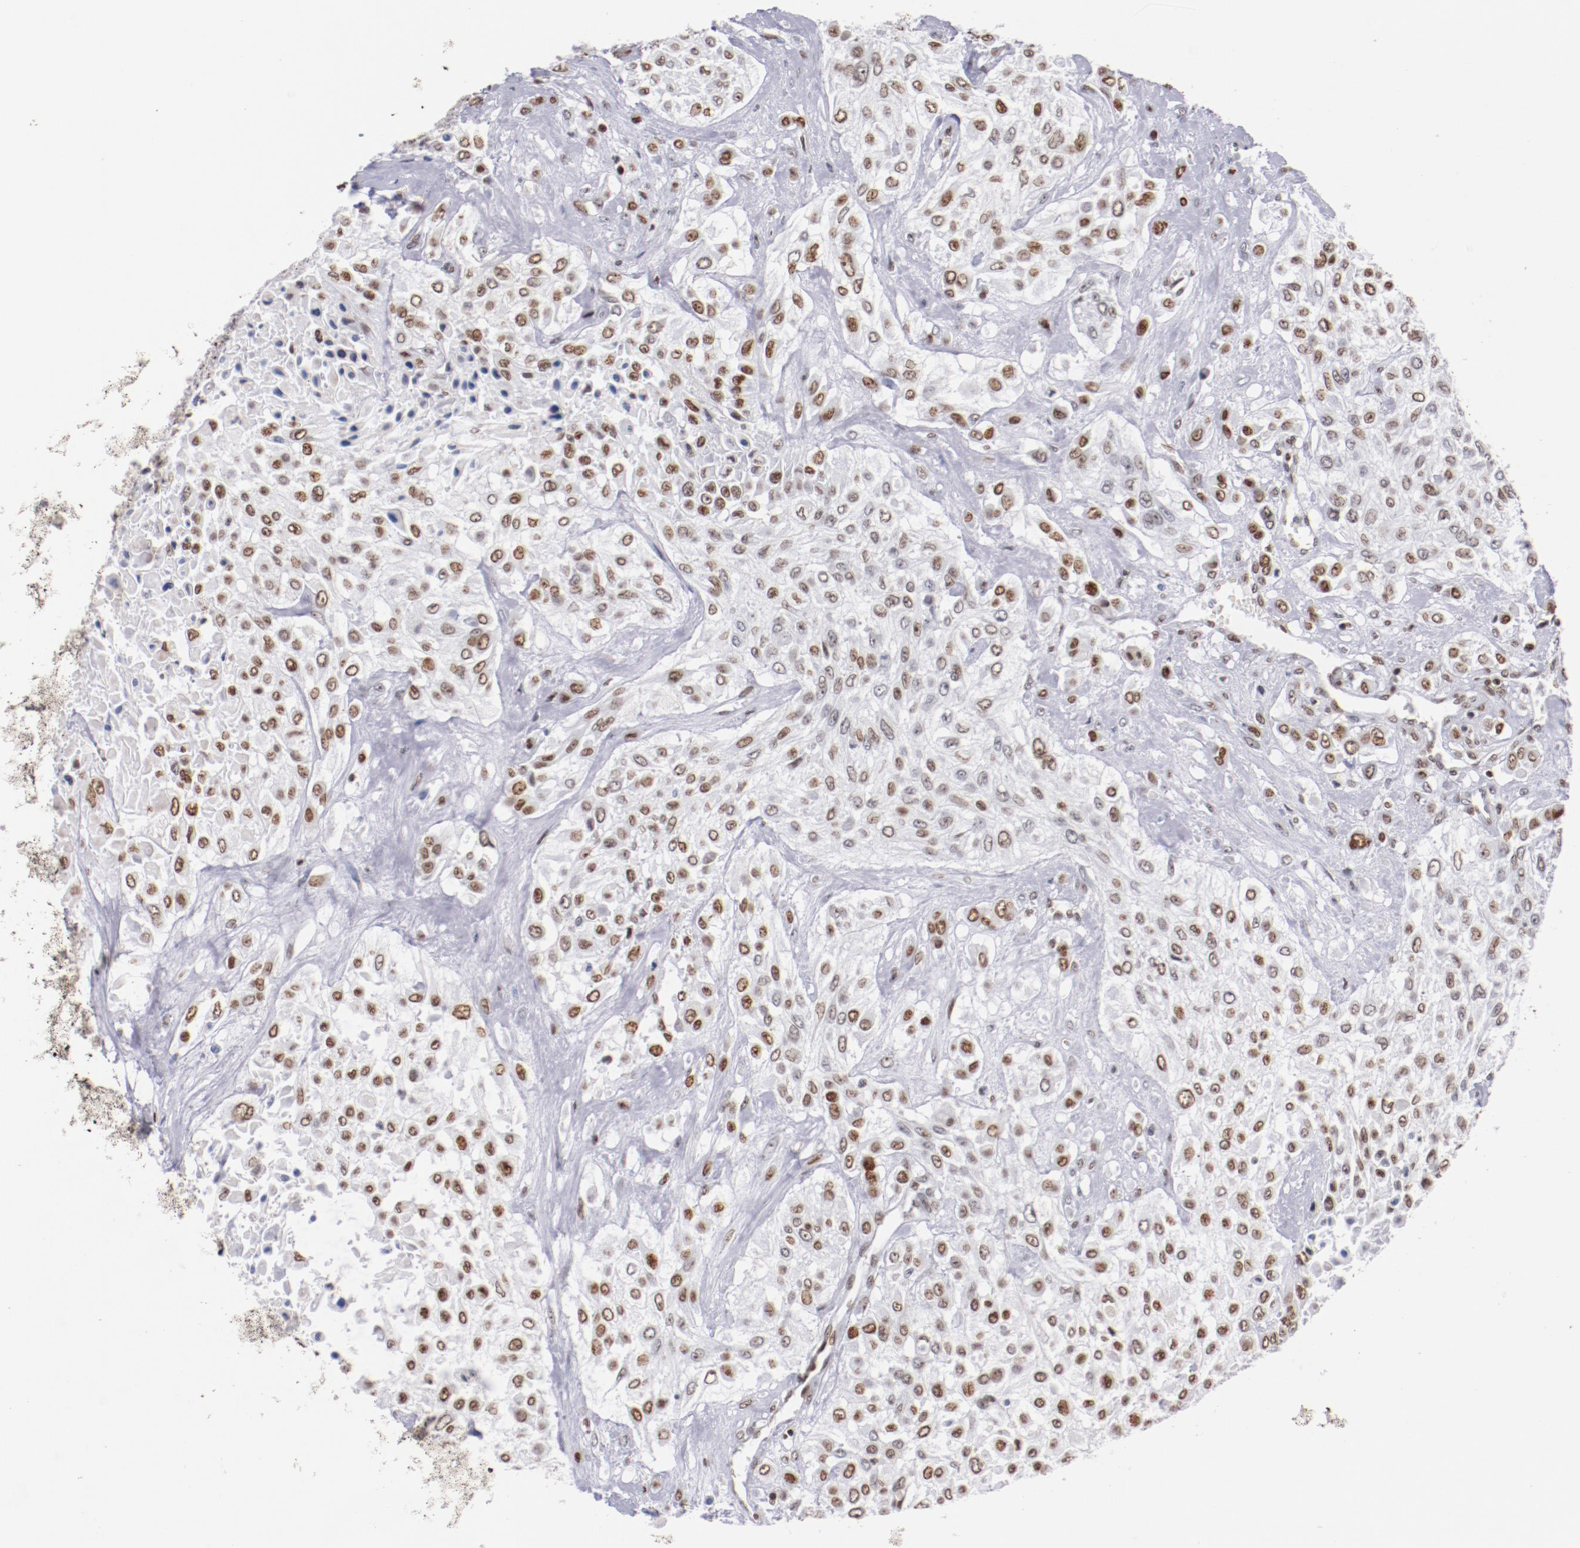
{"staining": {"intensity": "moderate", "quantity": ">75%", "location": "nuclear"}, "tissue": "urothelial cancer", "cell_type": "Tumor cells", "image_type": "cancer", "snomed": [{"axis": "morphology", "description": "Urothelial carcinoma, High grade"}, {"axis": "topography", "description": "Urinary bladder"}], "caption": "High-grade urothelial carcinoma was stained to show a protein in brown. There is medium levels of moderate nuclear staining in about >75% of tumor cells. (IHC, brightfield microscopy, high magnification).", "gene": "IFI16", "patient": {"sex": "male", "age": 57}}